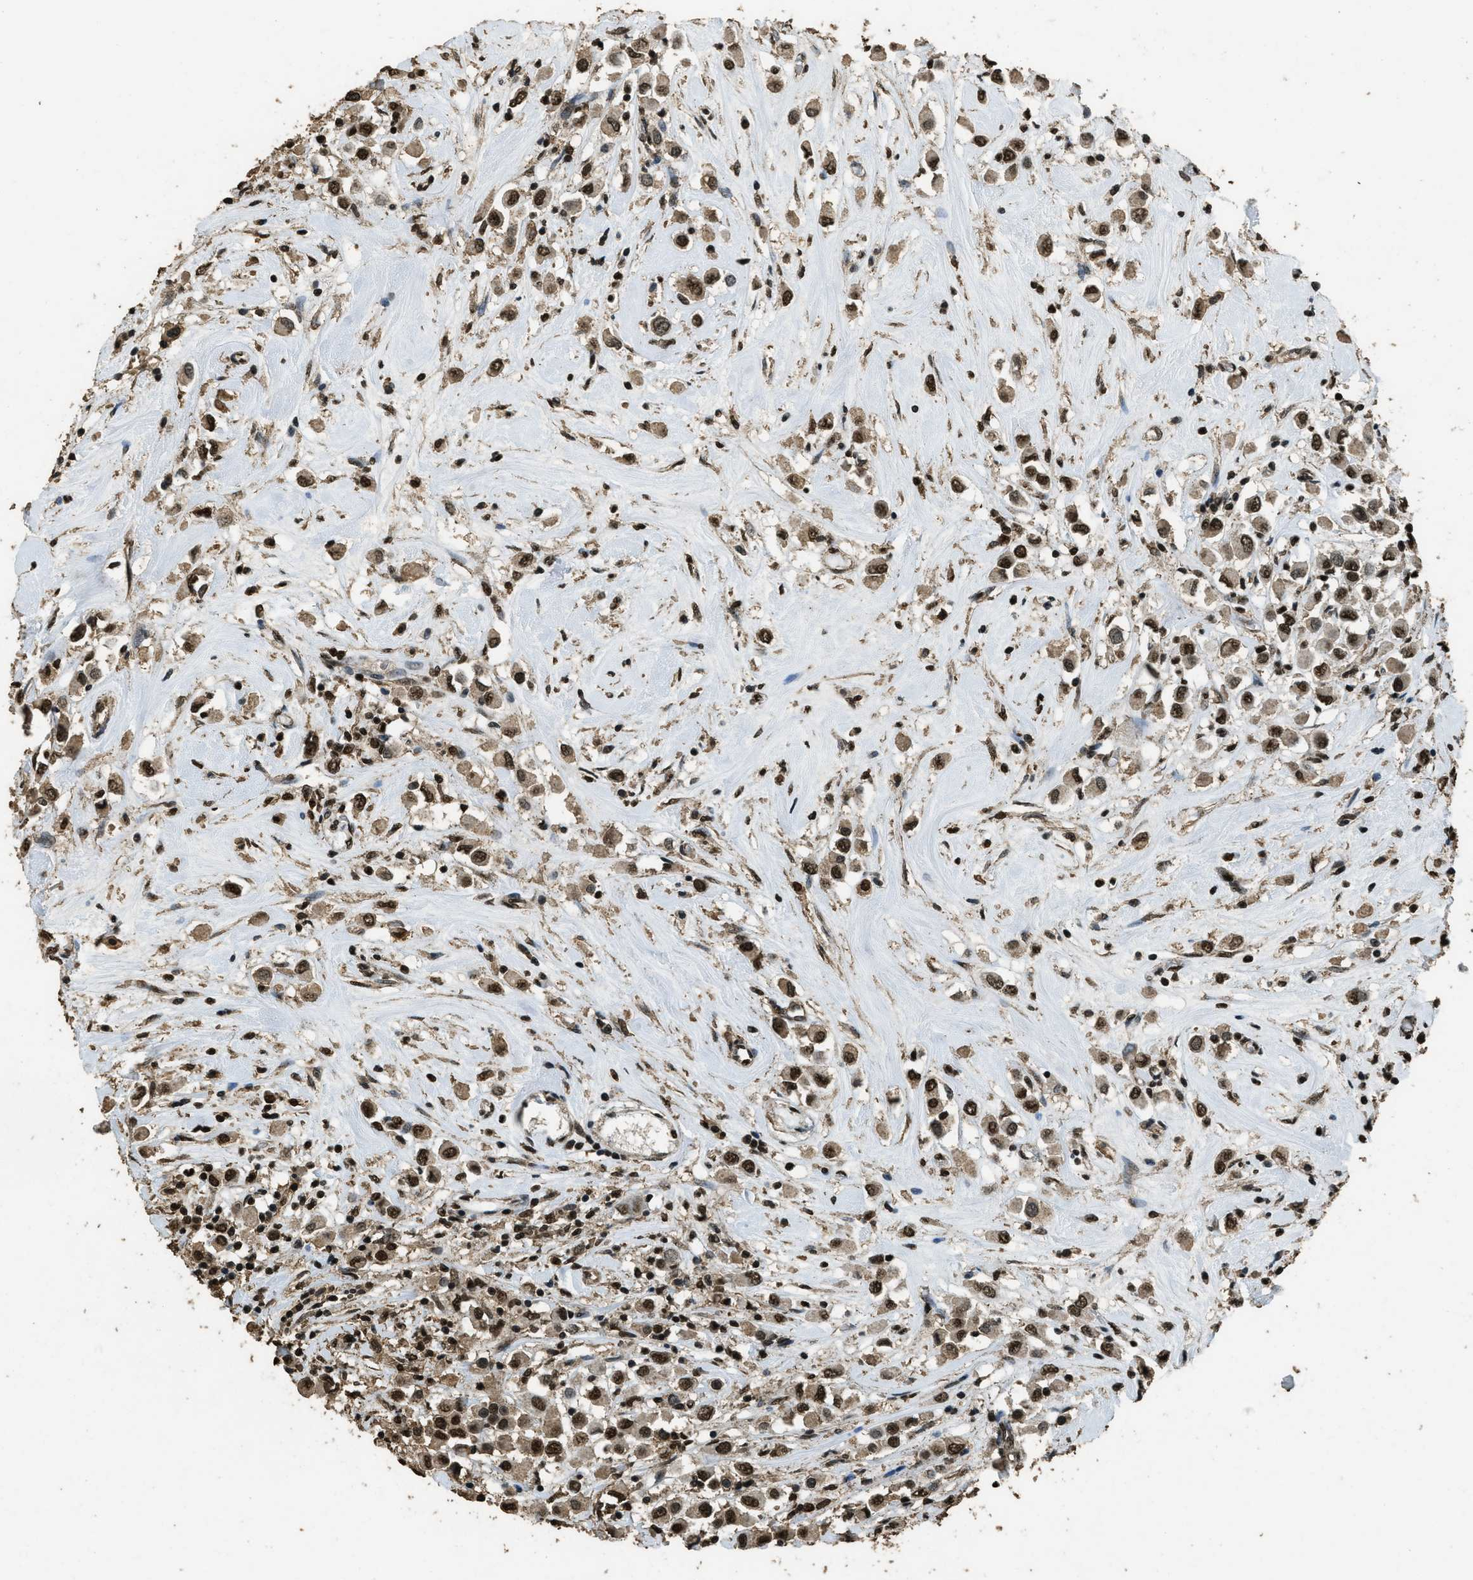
{"staining": {"intensity": "strong", "quantity": ">75%", "location": "nuclear"}, "tissue": "breast cancer", "cell_type": "Tumor cells", "image_type": "cancer", "snomed": [{"axis": "morphology", "description": "Duct carcinoma"}, {"axis": "topography", "description": "Breast"}], "caption": "Immunohistochemical staining of breast cancer (invasive ductal carcinoma) displays strong nuclear protein positivity in about >75% of tumor cells.", "gene": "MYB", "patient": {"sex": "female", "age": 61}}